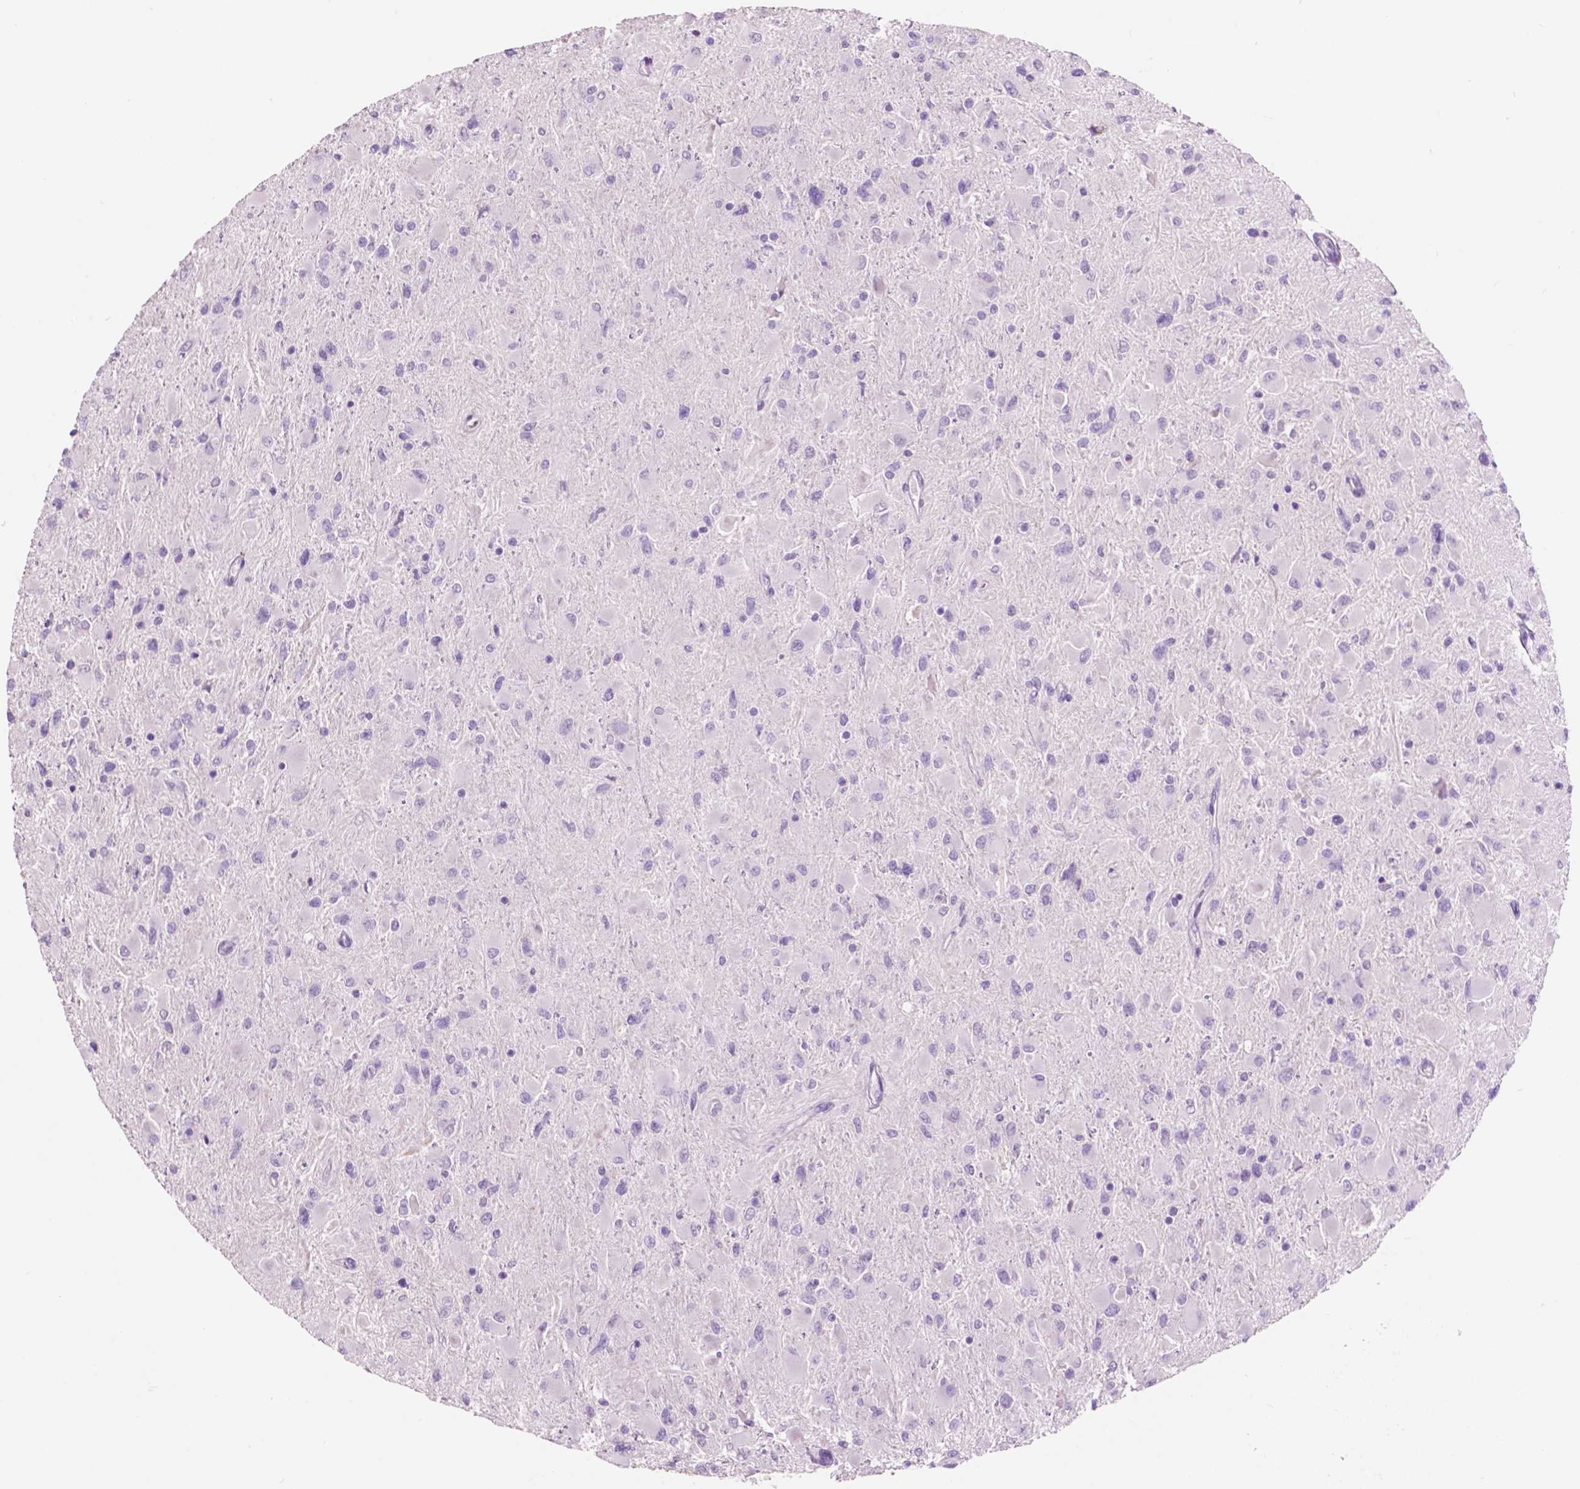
{"staining": {"intensity": "negative", "quantity": "none", "location": "none"}, "tissue": "glioma", "cell_type": "Tumor cells", "image_type": "cancer", "snomed": [{"axis": "morphology", "description": "Glioma, malignant, High grade"}, {"axis": "topography", "description": "Cerebral cortex"}], "caption": "Tumor cells are negative for protein expression in human malignant glioma (high-grade).", "gene": "IDO1", "patient": {"sex": "female", "age": 36}}